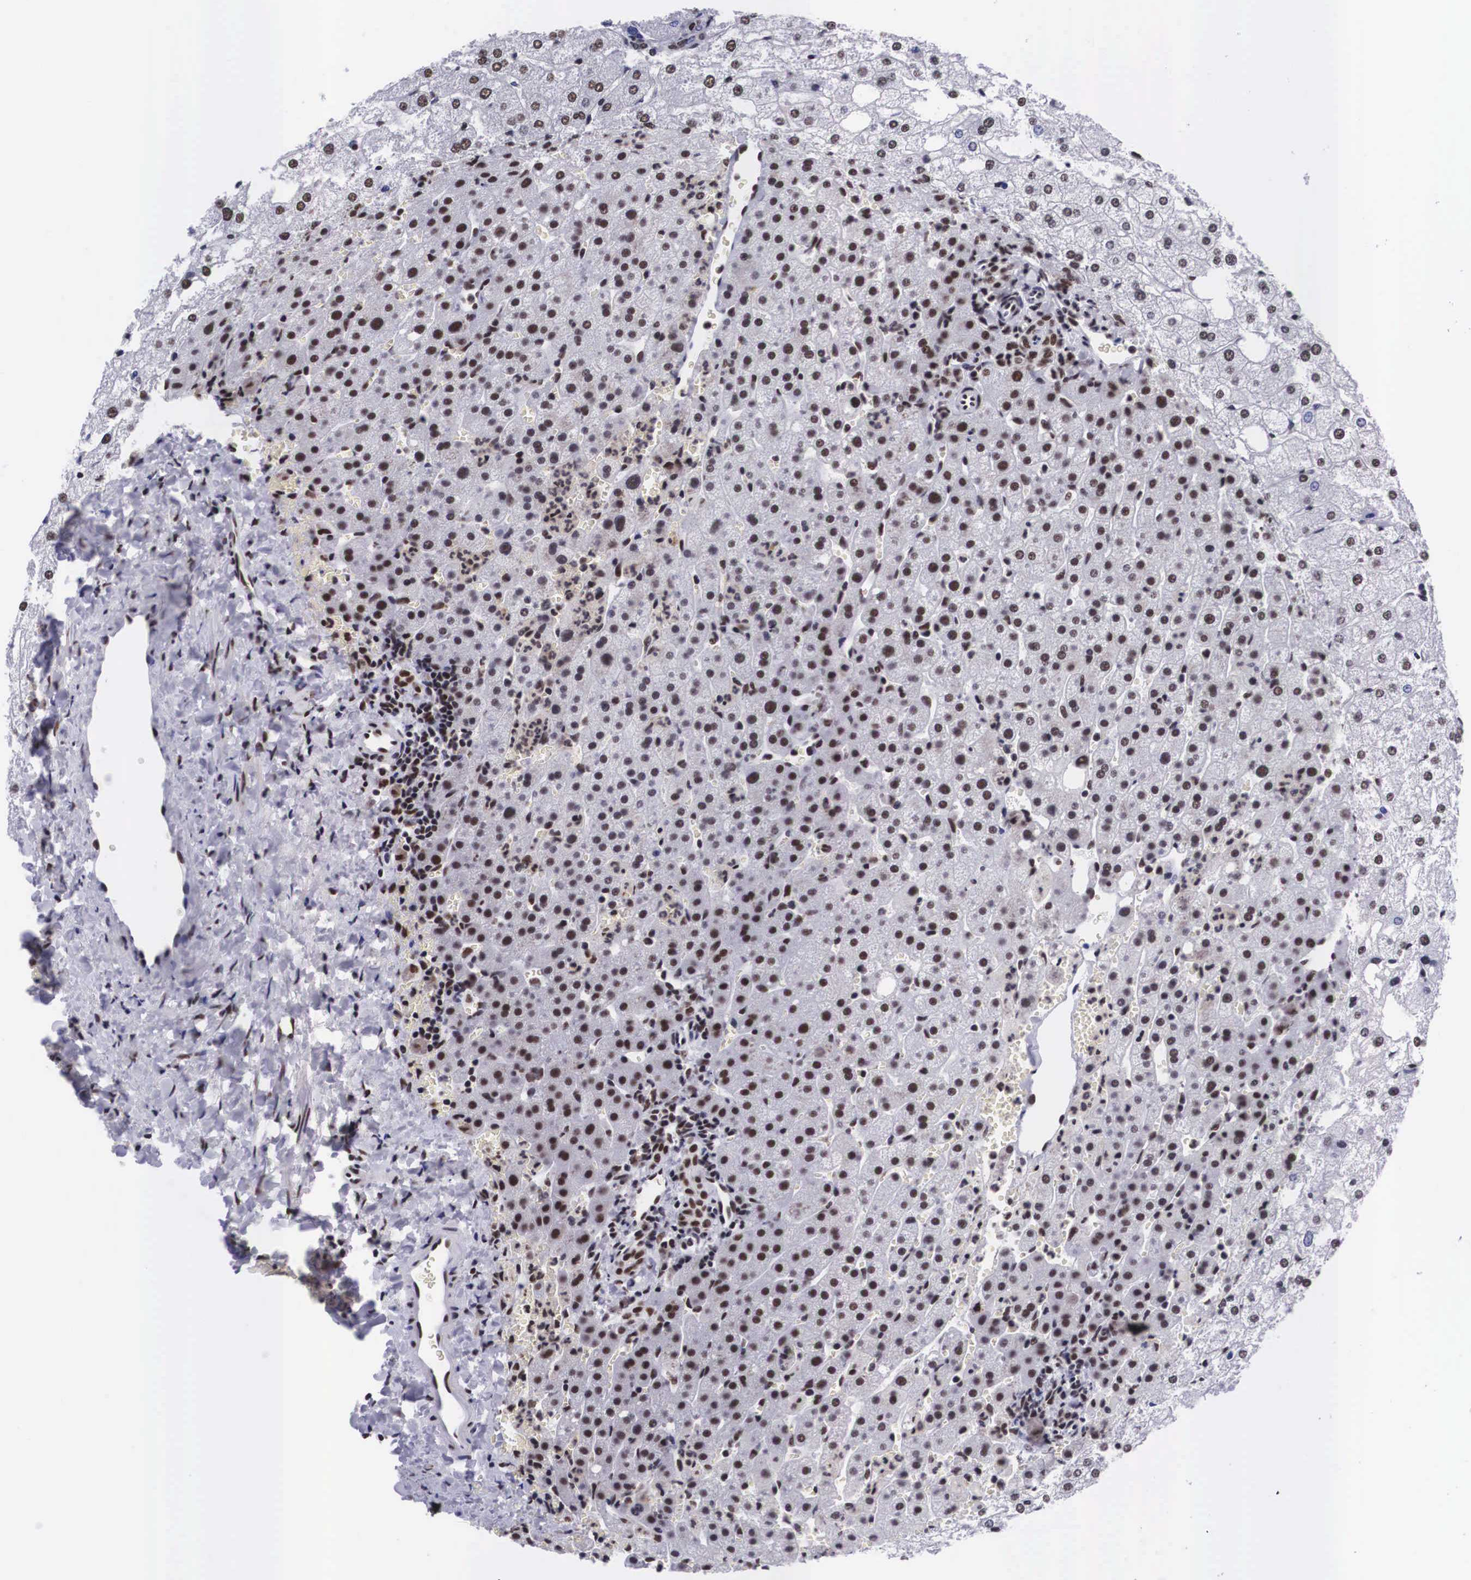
{"staining": {"intensity": "strong", "quantity": ">75%", "location": "nuclear"}, "tissue": "liver", "cell_type": "Cholangiocytes", "image_type": "normal", "snomed": [{"axis": "morphology", "description": "Normal tissue, NOS"}, {"axis": "morphology", "description": "Adenocarcinoma, metastatic, NOS"}, {"axis": "topography", "description": "Liver"}], "caption": "Cholangiocytes show high levels of strong nuclear expression in about >75% of cells in benign liver.", "gene": "SF3A1", "patient": {"sex": "male", "age": 38}}